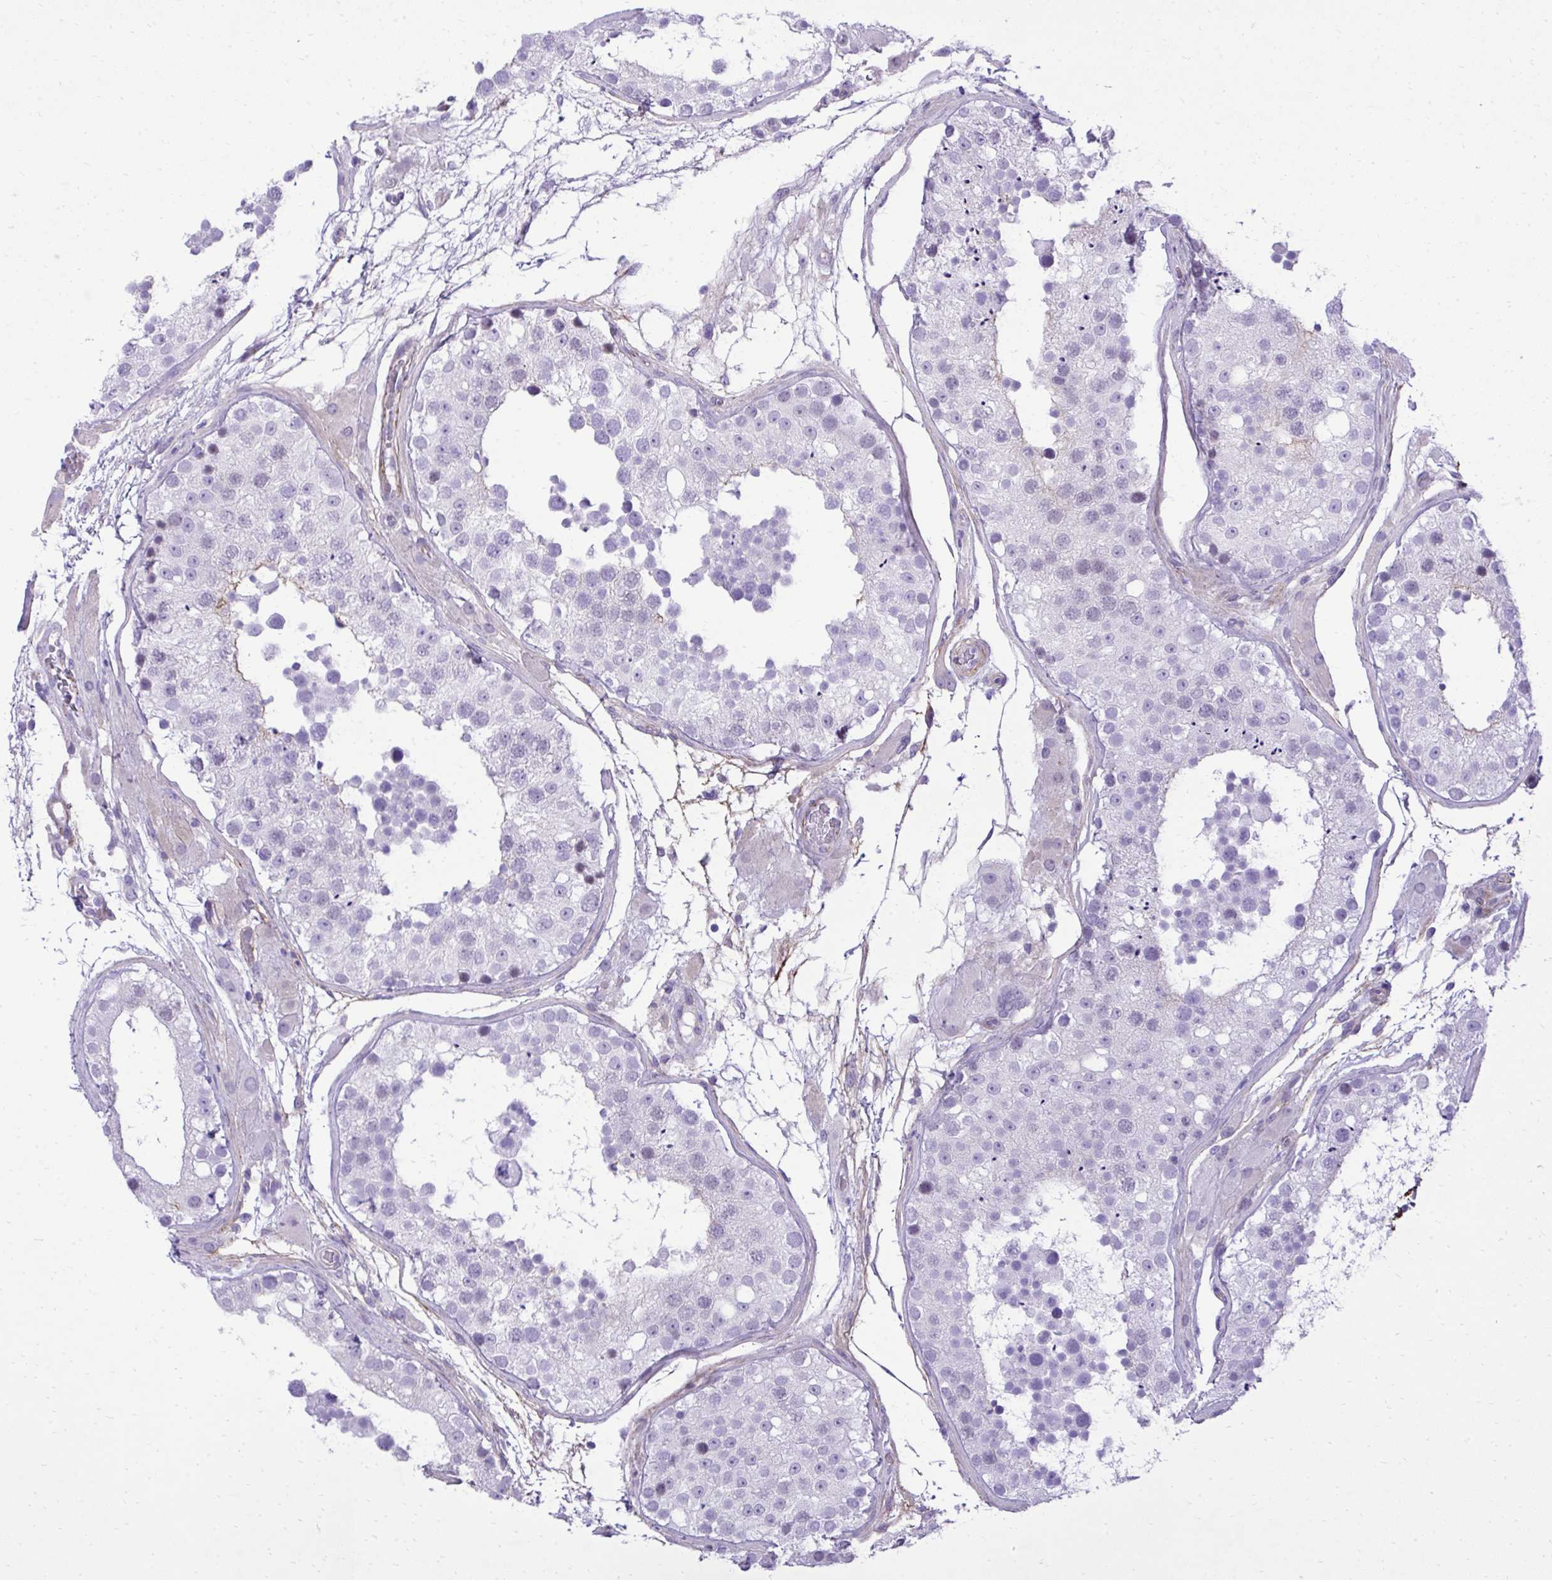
{"staining": {"intensity": "weak", "quantity": "<25%", "location": "nuclear"}, "tissue": "testis", "cell_type": "Cells in seminiferous ducts", "image_type": "normal", "snomed": [{"axis": "morphology", "description": "Normal tissue, NOS"}, {"axis": "topography", "description": "Testis"}], "caption": "High magnification brightfield microscopy of normal testis stained with DAB (brown) and counterstained with hematoxylin (blue): cells in seminiferous ducts show no significant expression. (DAB immunohistochemistry, high magnification).", "gene": "PITPNM3", "patient": {"sex": "male", "age": 26}}